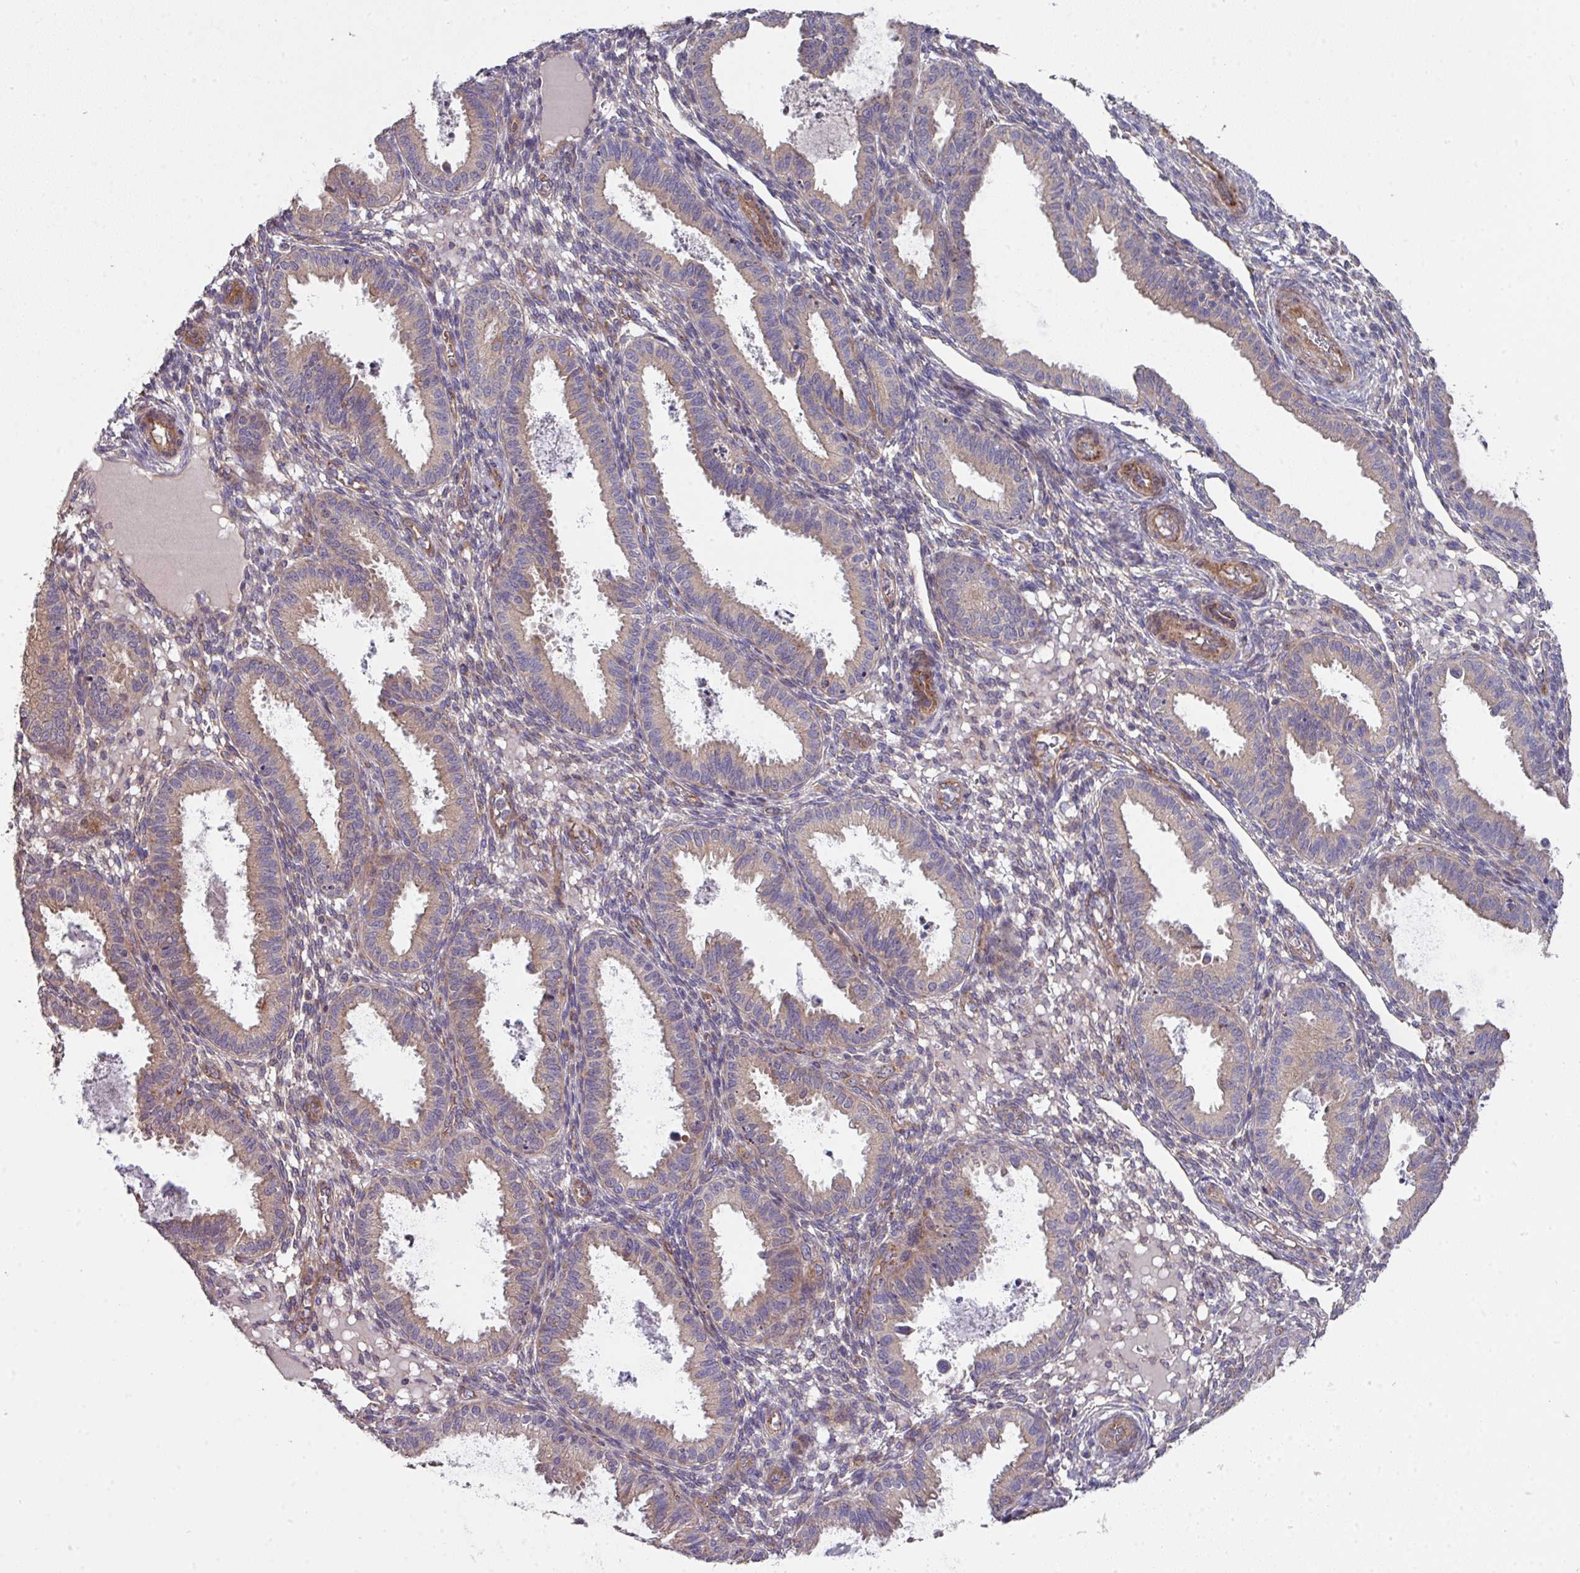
{"staining": {"intensity": "negative", "quantity": "none", "location": "none"}, "tissue": "endometrium", "cell_type": "Cells in endometrial stroma", "image_type": "normal", "snomed": [{"axis": "morphology", "description": "Normal tissue, NOS"}, {"axis": "topography", "description": "Endometrium"}], "caption": "The photomicrograph exhibits no significant positivity in cells in endometrial stroma of endometrium. (DAB (3,3'-diaminobenzidine) IHC with hematoxylin counter stain).", "gene": "DCAF12L1", "patient": {"sex": "female", "age": 33}}